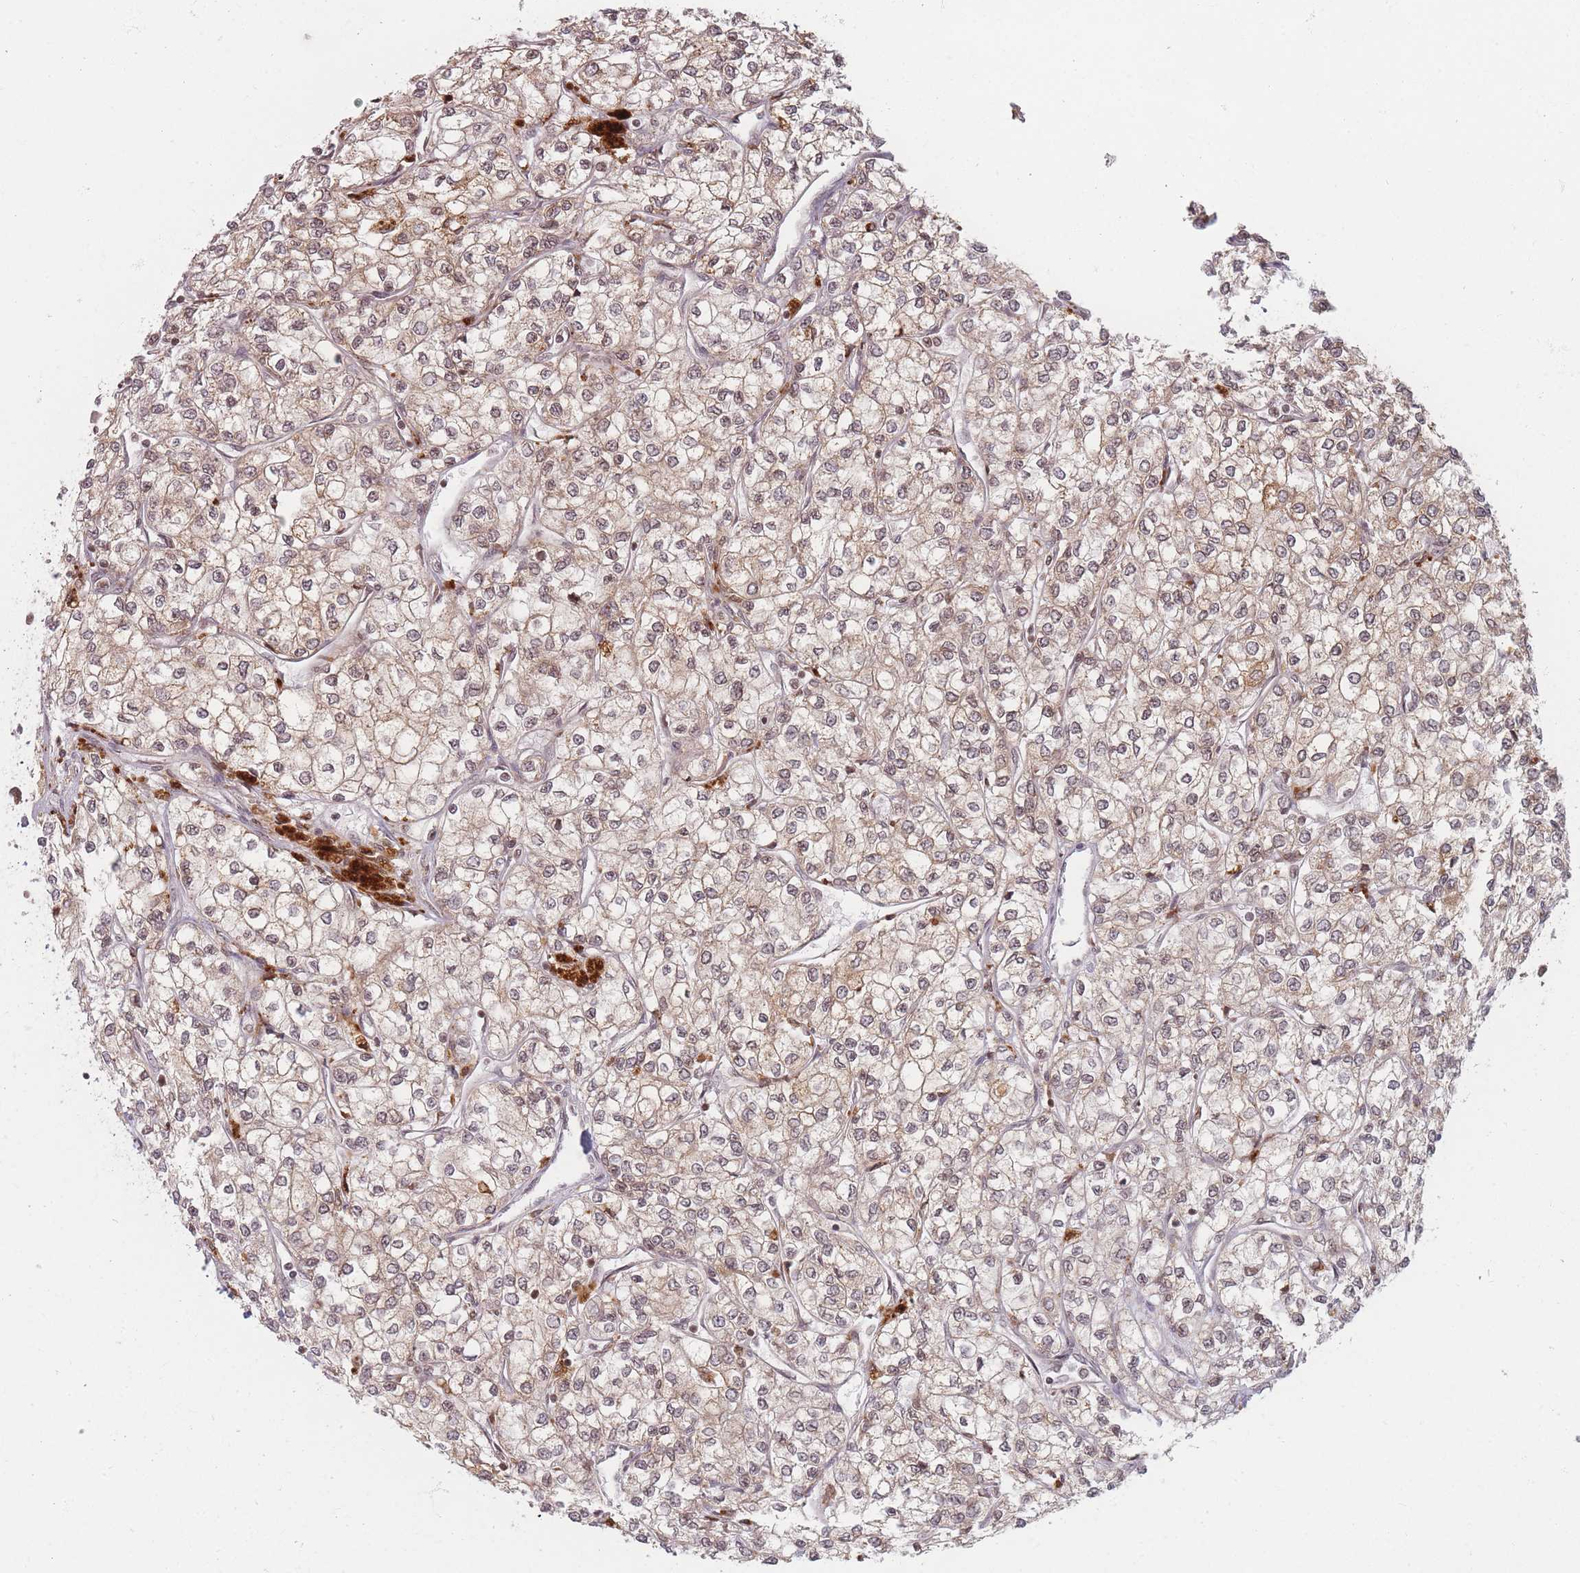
{"staining": {"intensity": "weak", "quantity": ">75%", "location": "cytoplasmic/membranous,nuclear"}, "tissue": "renal cancer", "cell_type": "Tumor cells", "image_type": "cancer", "snomed": [{"axis": "morphology", "description": "Adenocarcinoma, NOS"}, {"axis": "topography", "description": "Kidney"}], "caption": "Renal adenocarcinoma stained with a protein marker displays weak staining in tumor cells.", "gene": "SPATA45", "patient": {"sex": "male", "age": 80}}